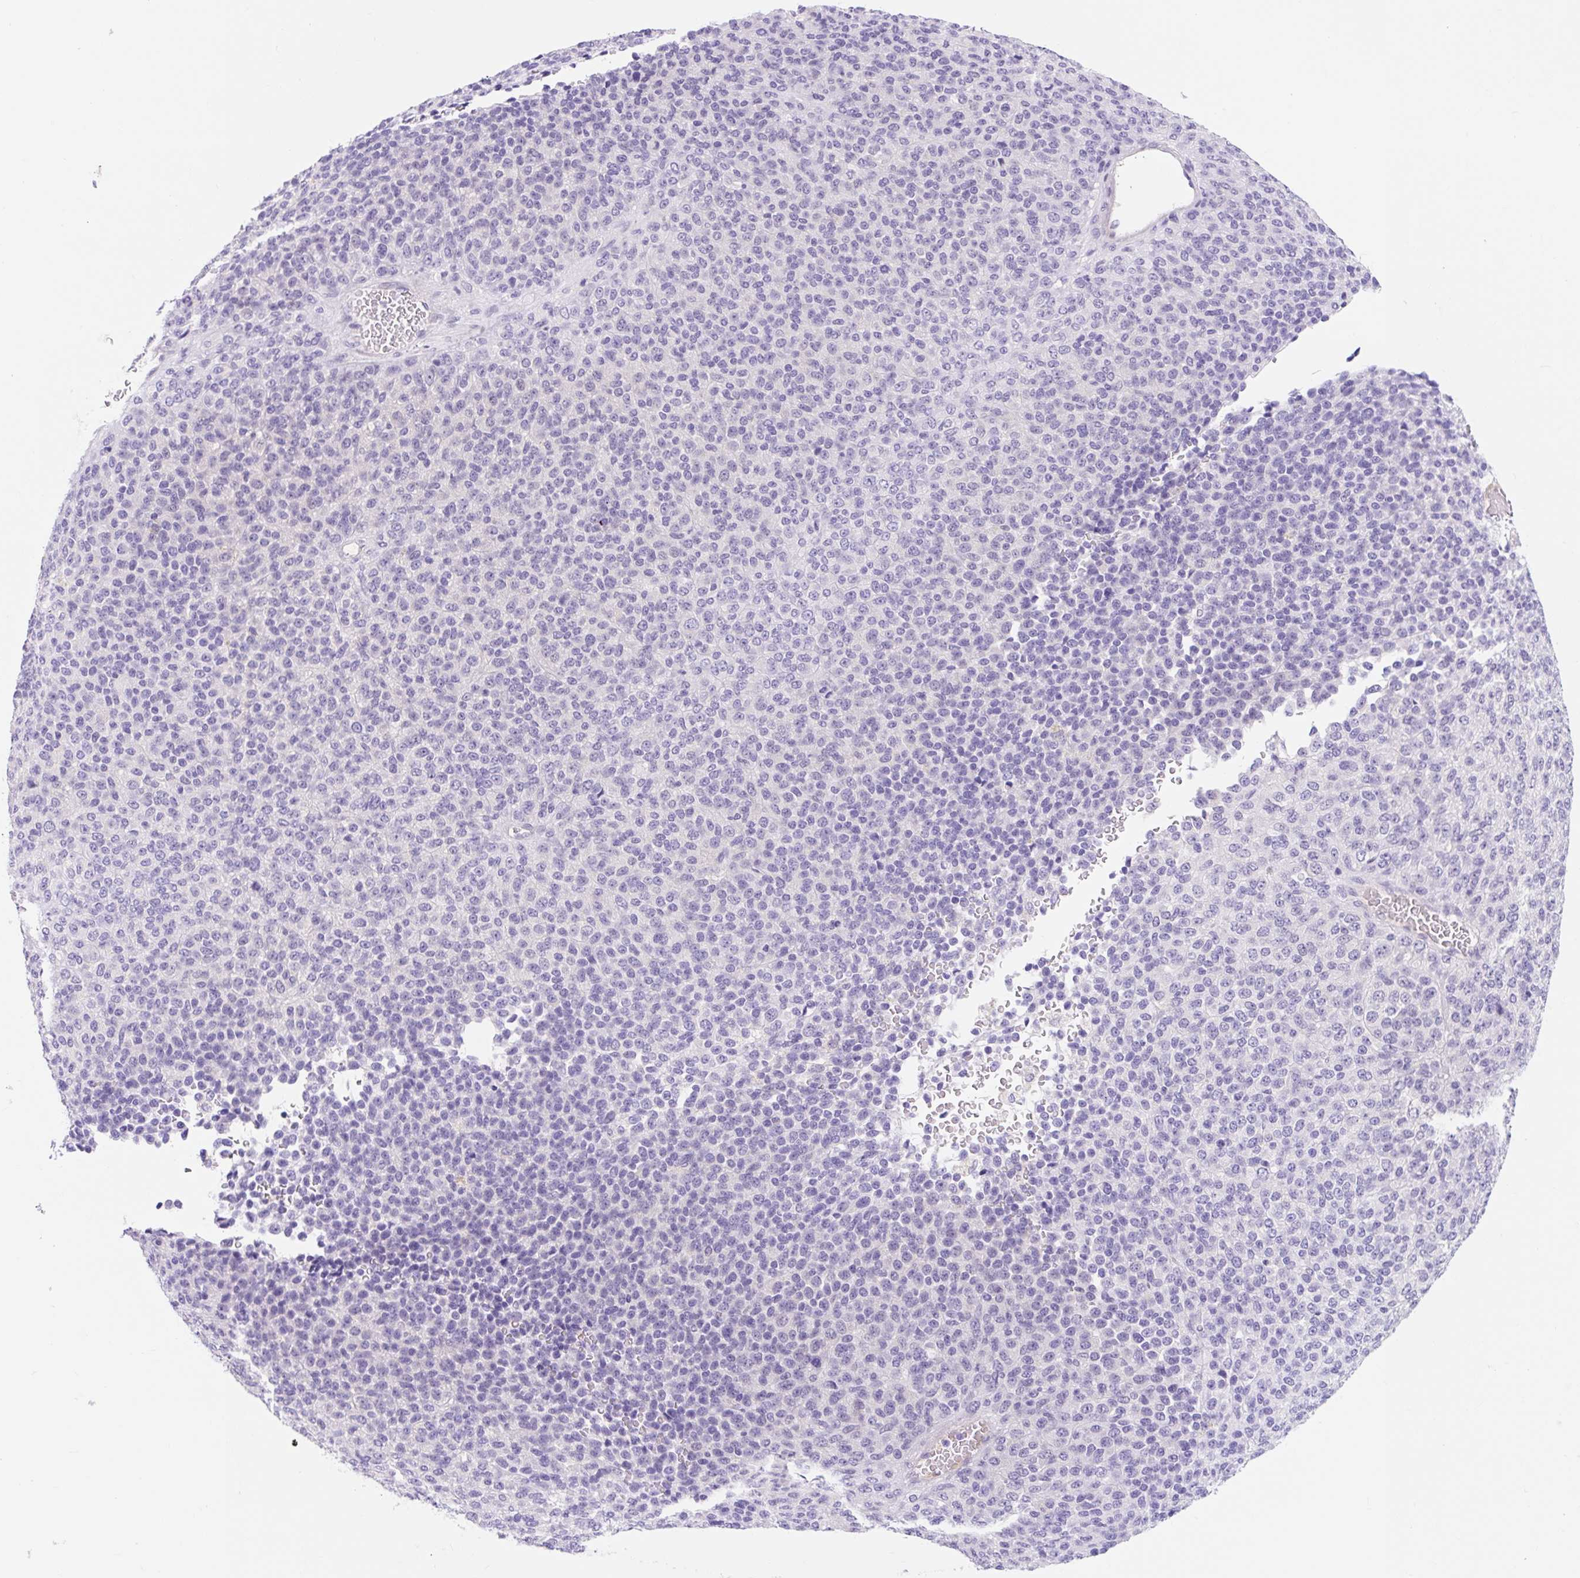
{"staining": {"intensity": "negative", "quantity": "none", "location": "none"}, "tissue": "melanoma", "cell_type": "Tumor cells", "image_type": "cancer", "snomed": [{"axis": "morphology", "description": "Malignant melanoma, Metastatic site"}, {"axis": "topography", "description": "Brain"}], "caption": "An image of human melanoma is negative for staining in tumor cells.", "gene": "SLC28A1", "patient": {"sex": "female", "age": 56}}